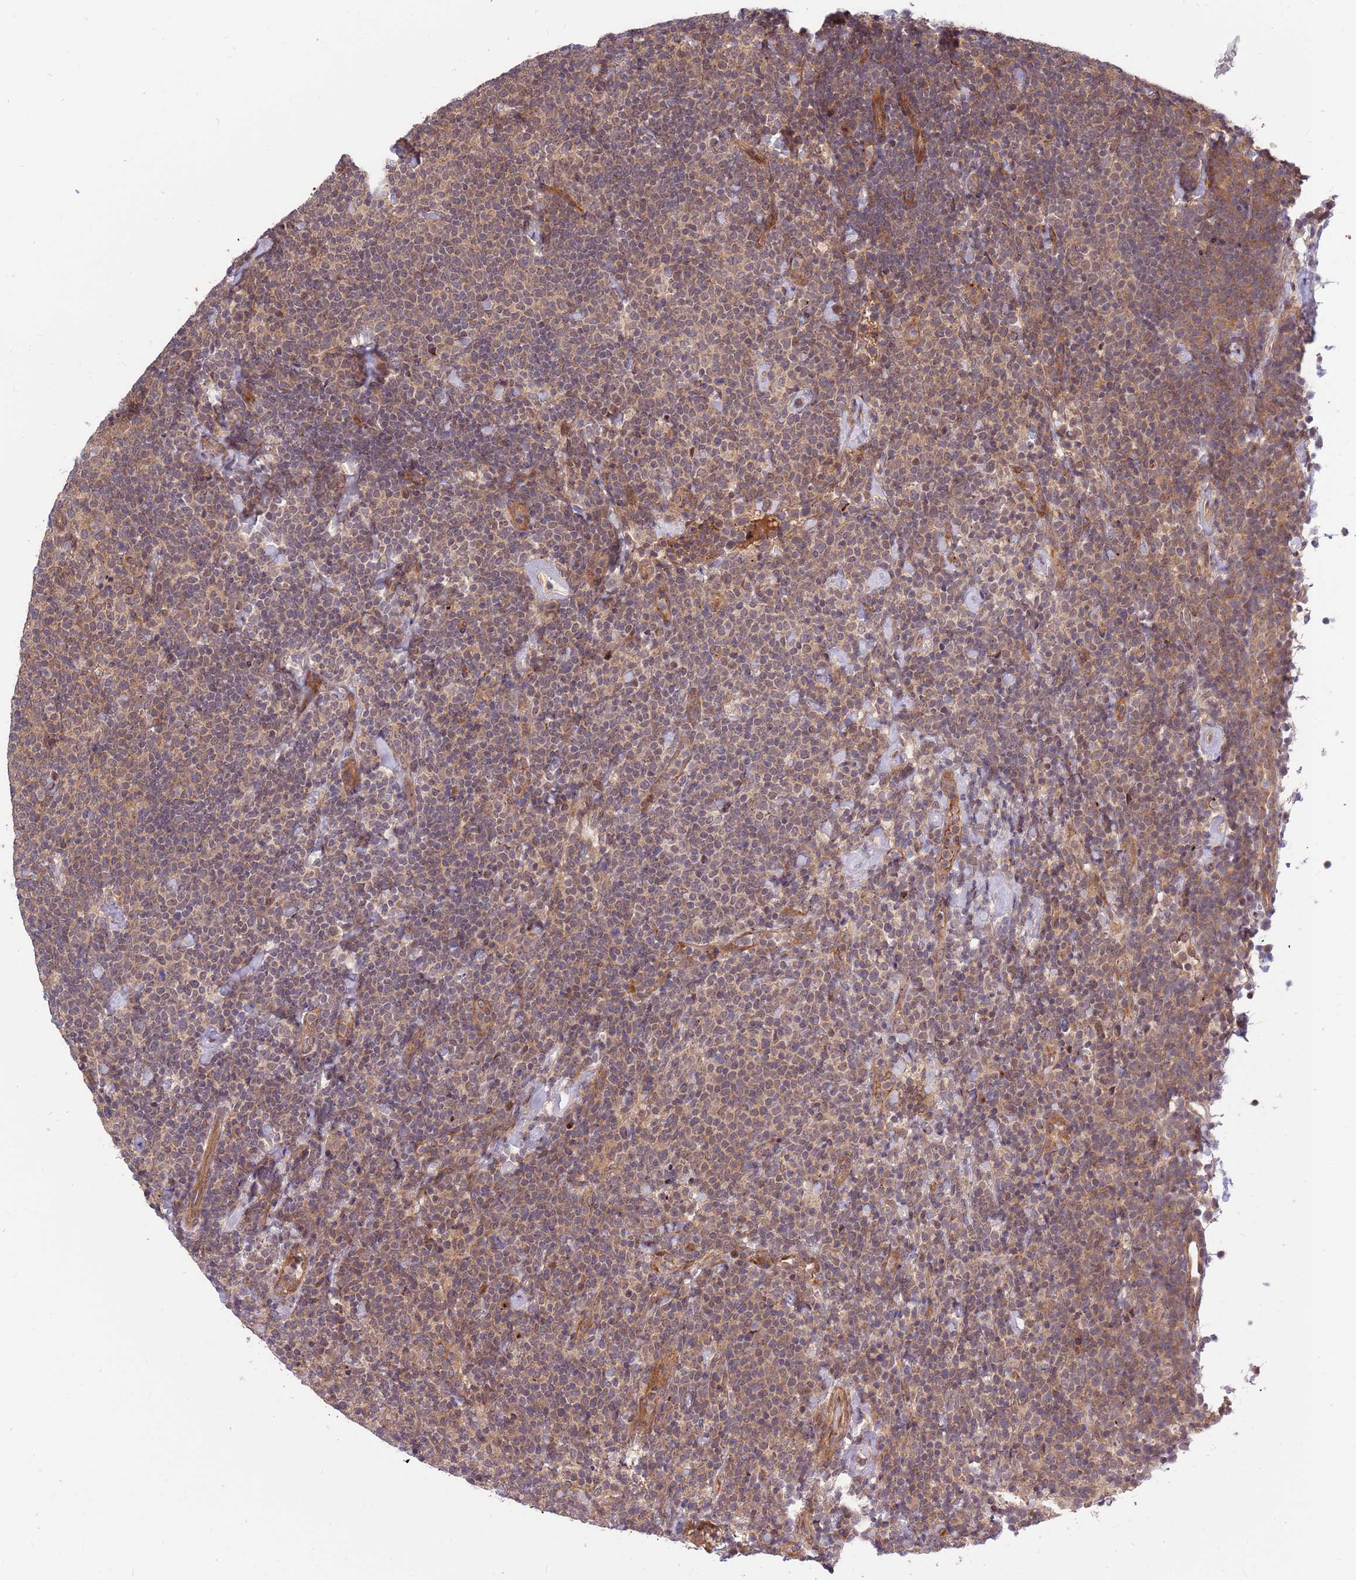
{"staining": {"intensity": "weak", "quantity": "25%-75%", "location": "cytoplasmic/membranous"}, "tissue": "lymphoma", "cell_type": "Tumor cells", "image_type": "cancer", "snomed": [{"axis": "morphology", "description": "Malignant lymphoma, non-Hodgkin's type, High grade"}, {"axis": "topography", "description": "Lymph node"}], "caption": "High-power microscopy captured an immunohistochemistry (IHC) histopathology image of high-grade malignant lymphoma, non-Hodgkin's type, revealing weak cytoplasmic/membranous expression in approximately 25%-75% of tumor cells.", "gene": "HAUS3", "patient": {"sex": "male", "age": 61}}